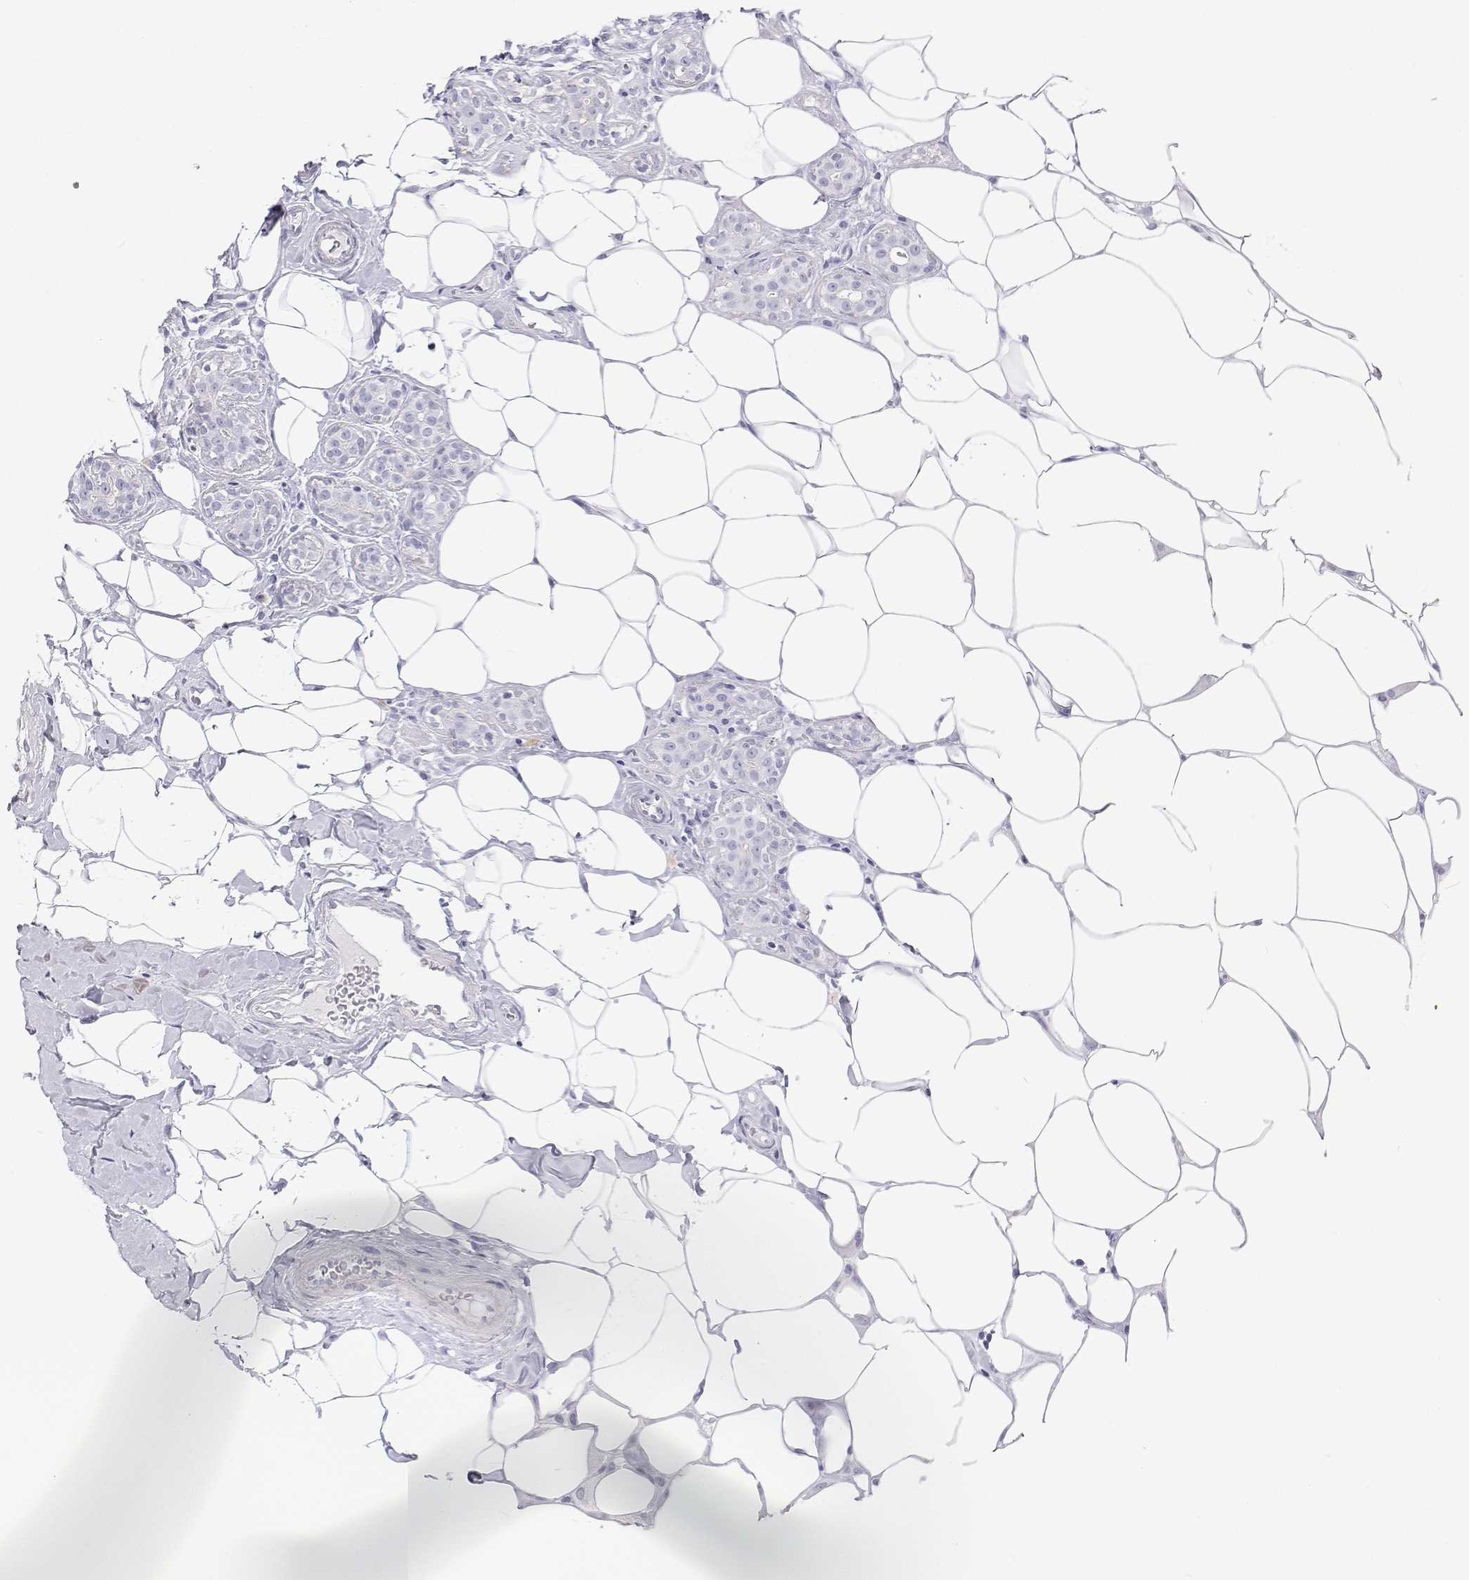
{"staining": {"intensity": "negative", "quantity": "none", "location": "none"}, "tissue": "breast cancer", "cell_type": "Tumor cells", "image_type": "cancer", "snomed": [{"axis": "morphology", "description": "Duct carcinoma"}, {"axis": "topography", "description": "Breast"}], "caption": "Tumor cells show no significant staining in breast cancer. Nuclei are stained in blue.", "gene": "BHMT", "patient": {"sex": "female", "age": 43}}